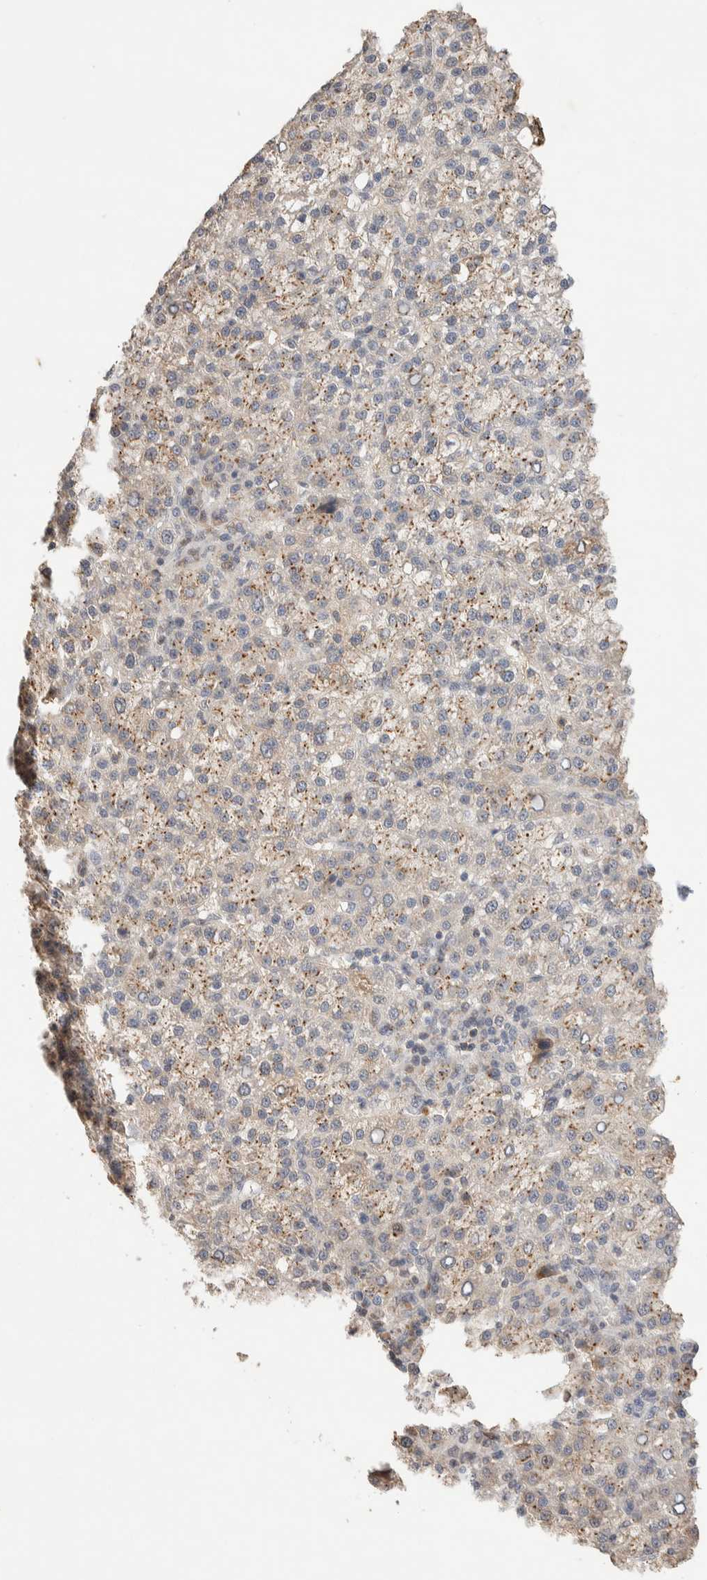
{"staining": {"intensity": "weak", "quantity": "<25%", "location": "cytoplasmic/membranous"}, "tissue": "liver cancer", "cell_type": "Tumor cells", "image_type": "cancer", "snomed": [{"axis": "morphology", "description": "Carcinoma, Hepatocellular, NOS"}, {"axis": "topography", "description": "Liver"}], "caption": "Immunohistochemical staining of hepatocellular carcinoma (liver) demonstrates no significant expression in tumor cells. (DAB immunohistochemistry, high magnification).", "gene": "NSMAF", "patient": {"sex": "female", "age": 58}}